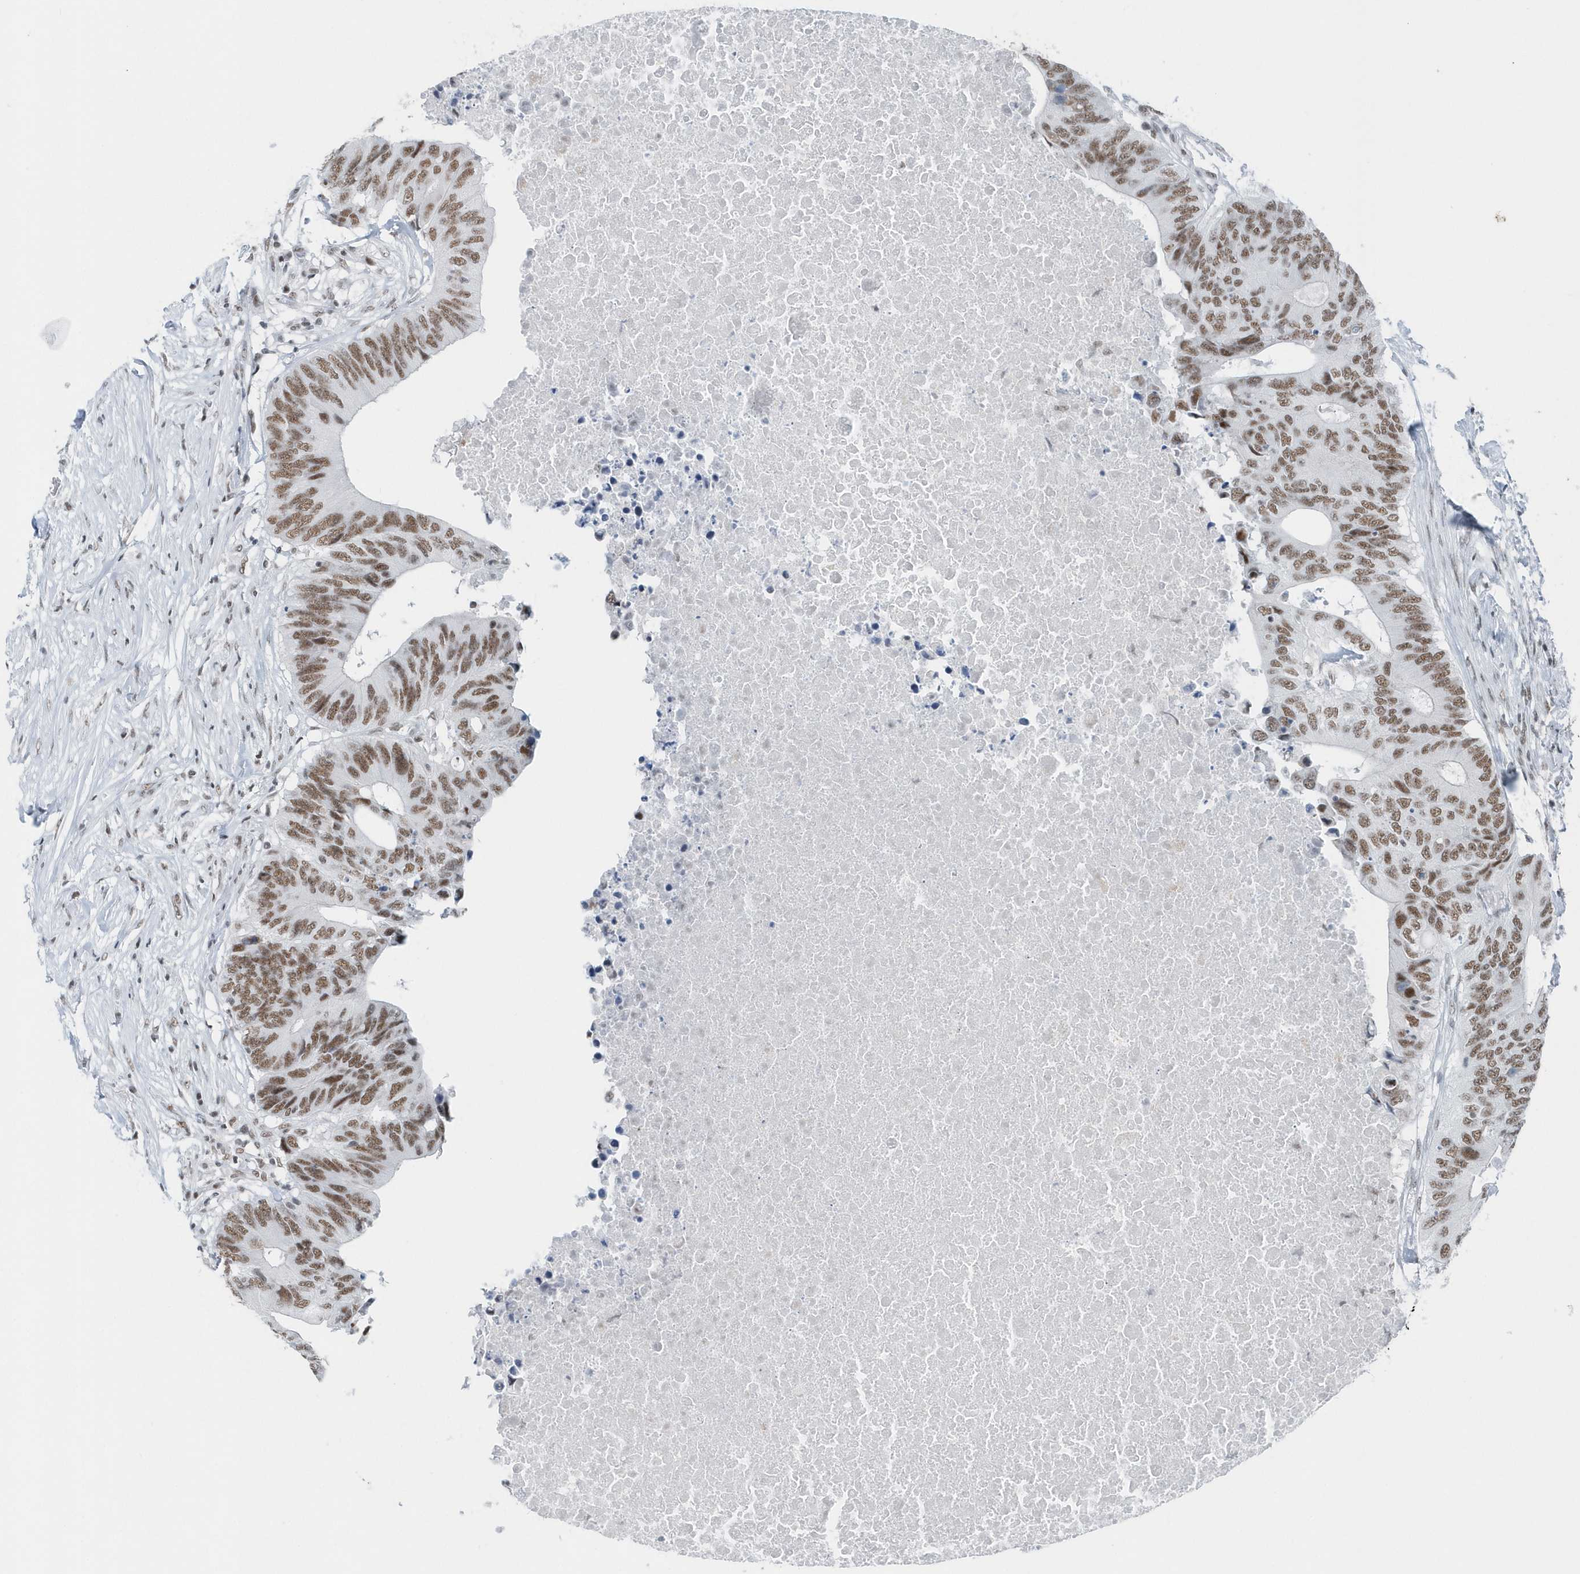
{"staining": {"intensity": "strong", "quantity": ">75%", "location": "nuclear"}, "tissue": "colorectal cancer", "cell_type": "Tumor cells", "image_type": "cancer", "snomed": [{"axis": "morphology", "description": "Adenocarcinoma, NOS"}, {"axis": "topography", "description": "Colon"}], "caption": "Strong nuclear staining is appreciated in approximately >75% of tumor cells in colorectal cancer (adenocarcinoma).", "gene": "FIP1L1", "patient": {"sex": "male", "age": 71}}